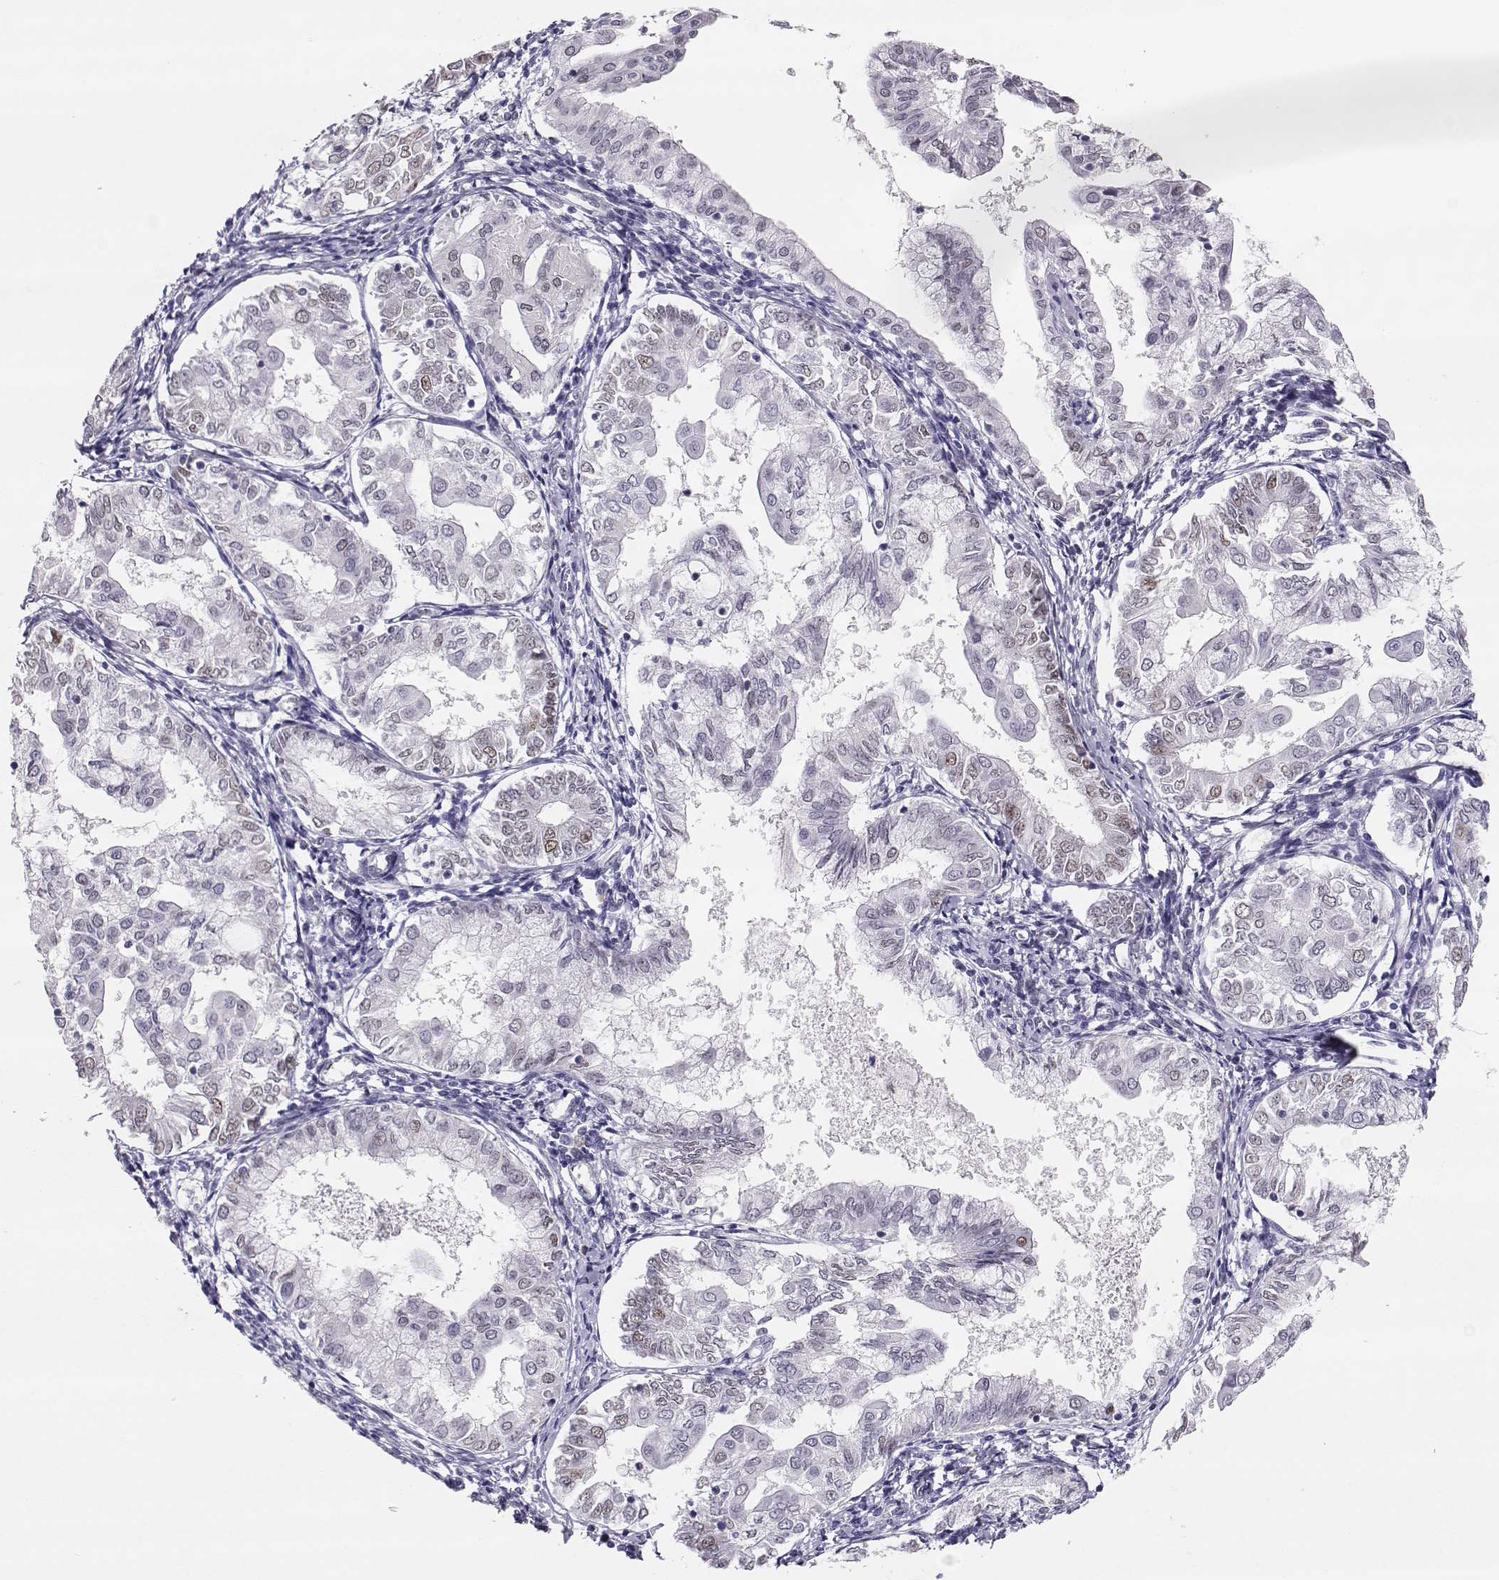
{"staining": {"intensity": "weak", "quantity": "<25%", "location": "nuclear"}, "tissue": "endometrial cancer", "cell_type": "Tumor cells", "image_type": "cancer", "snomed": [{"axis": "morphology", "description": "Adenocarcinoma, NOS"}, {"axis": "topography", "description": "Endometrium"}], "caption": "Human endometrial adenocarcinoma stained for a protein using IHC reveals no expression in tumor cells.", "gene": "POLI", "patient": {"sex": "female", "age": 68}}